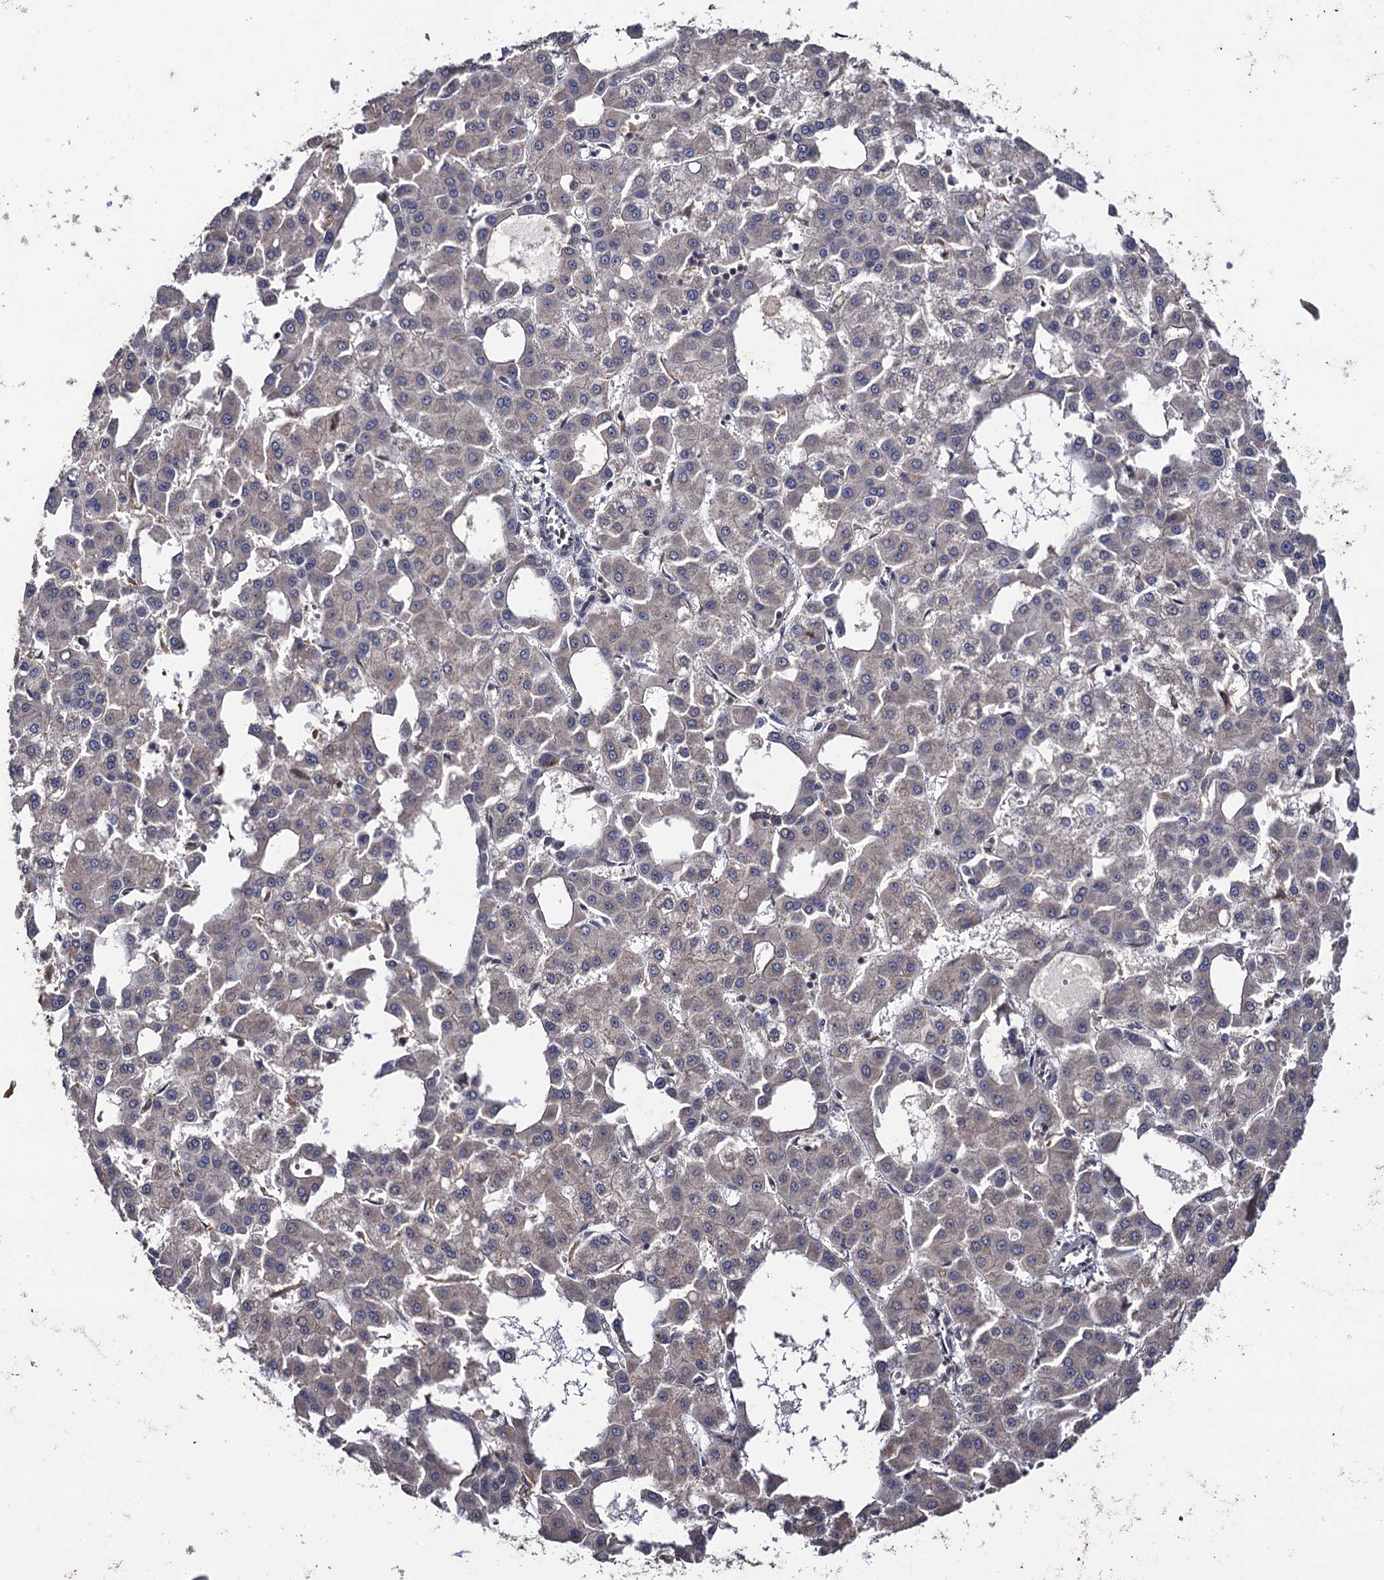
{"staining": {"intensity": "negative", "quantity": "none", "location": "none"}, "tissue": "liver cancer", "cell_type": "Tumor cells", "image_type": "cancer", "snomed": [{"axis": "morphology", "description": "Carcinoma, Hepatocellular, NOS"}, {"axis": "topography", "description": "Liver"}], "caption": "IHC micrograph of hepatocellular carcinoma (liver) stained for a protein (brown), which shows no expression in tumor cells.", "gene": "LRRC63", "patient": {"sex": "male", "age": 47}}